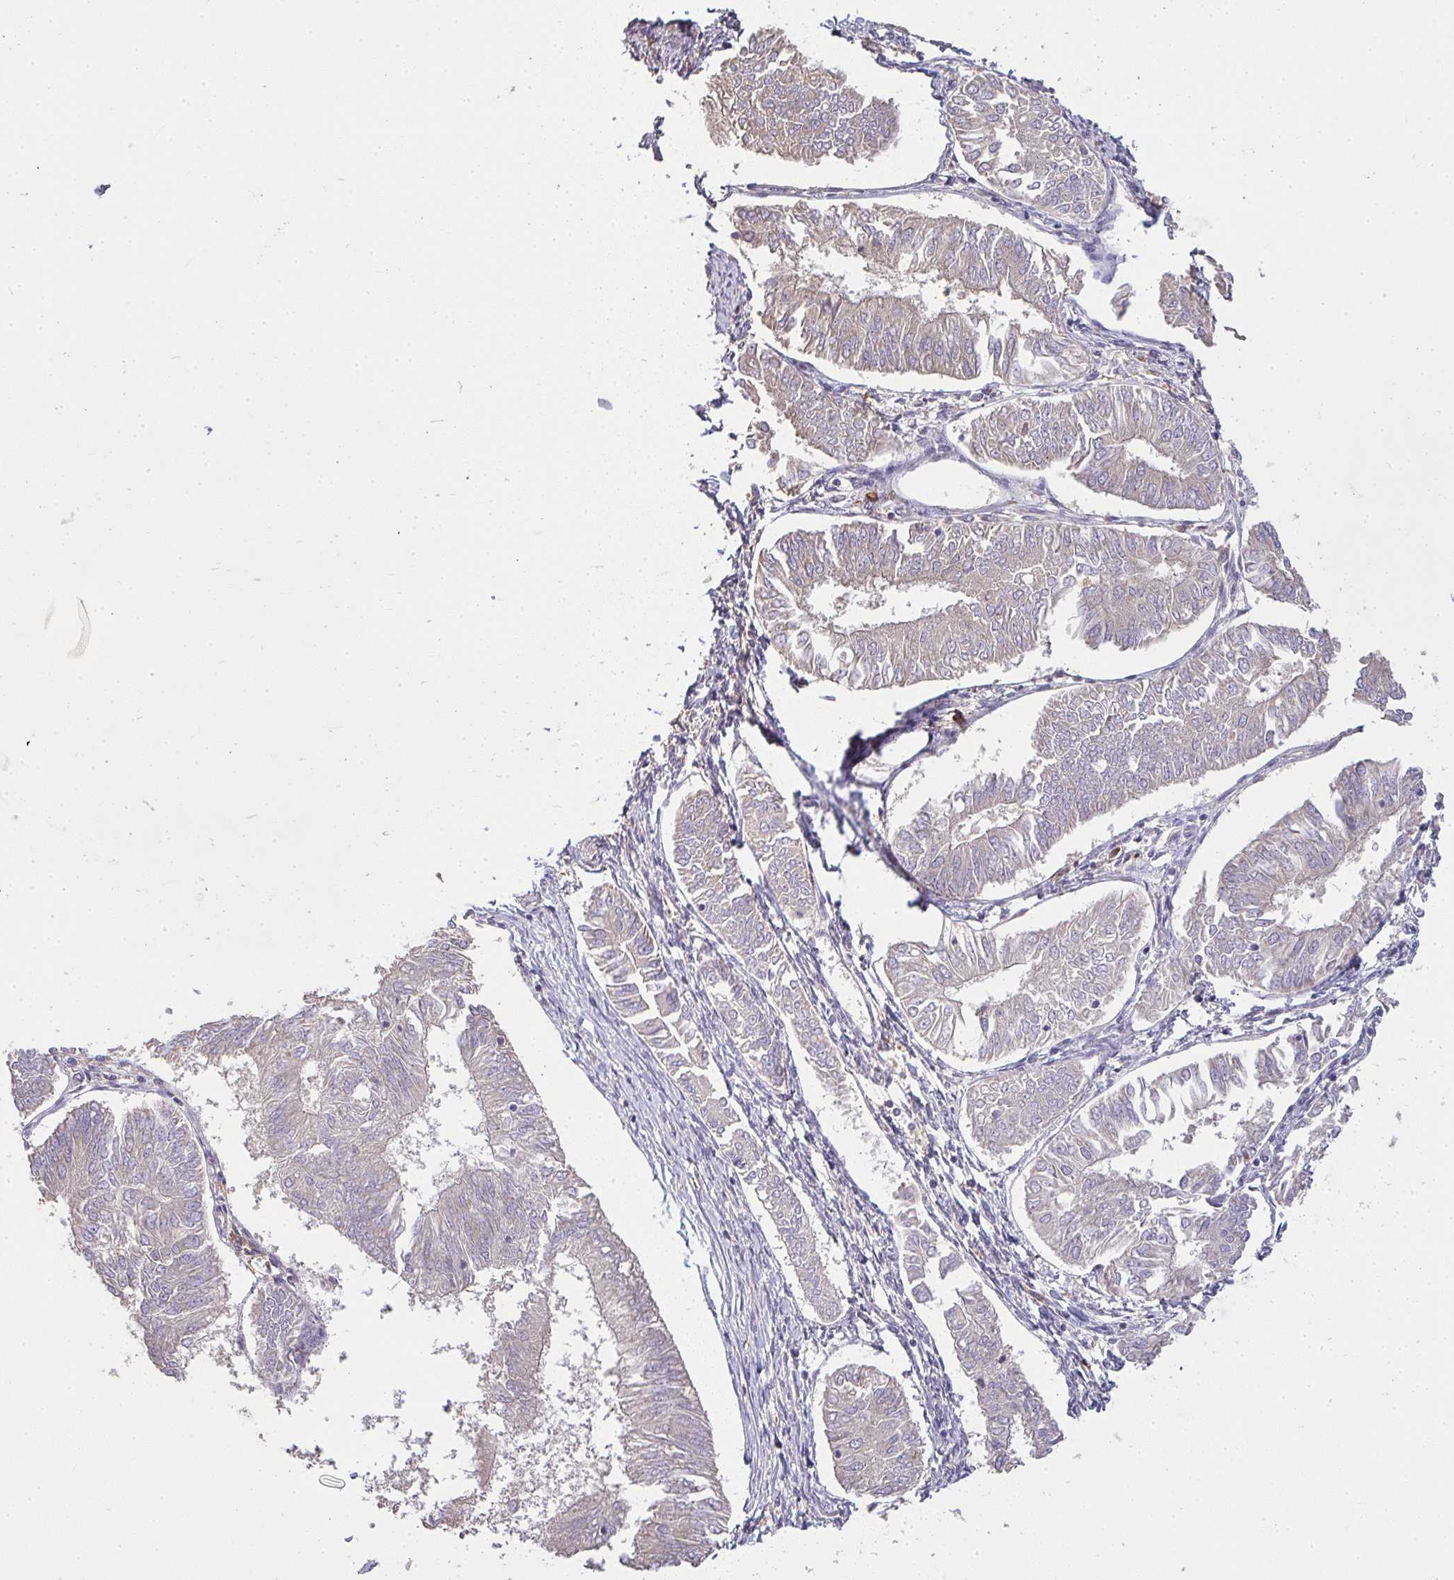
{"staining": {"intensity": "negative", "quantity": "none", "location": "none"}, "tissue": "endometrial cancer", "cell_type": "Tumor cells", "image_type": "cancer", "snomed": [{"axis": "morphology", "description": "Adenocarcinoma, NOS"}, {"axis": "topography", "description": "Endometrium"}], "caption": "Immunohistochemistry histopathology image of adenocarcinoma (endometrial) stained for a protein (brown), which reveals no positivity in tumor cells.", "gene": "BRINP3", "patient": {"sex": "female", "age": 58}}